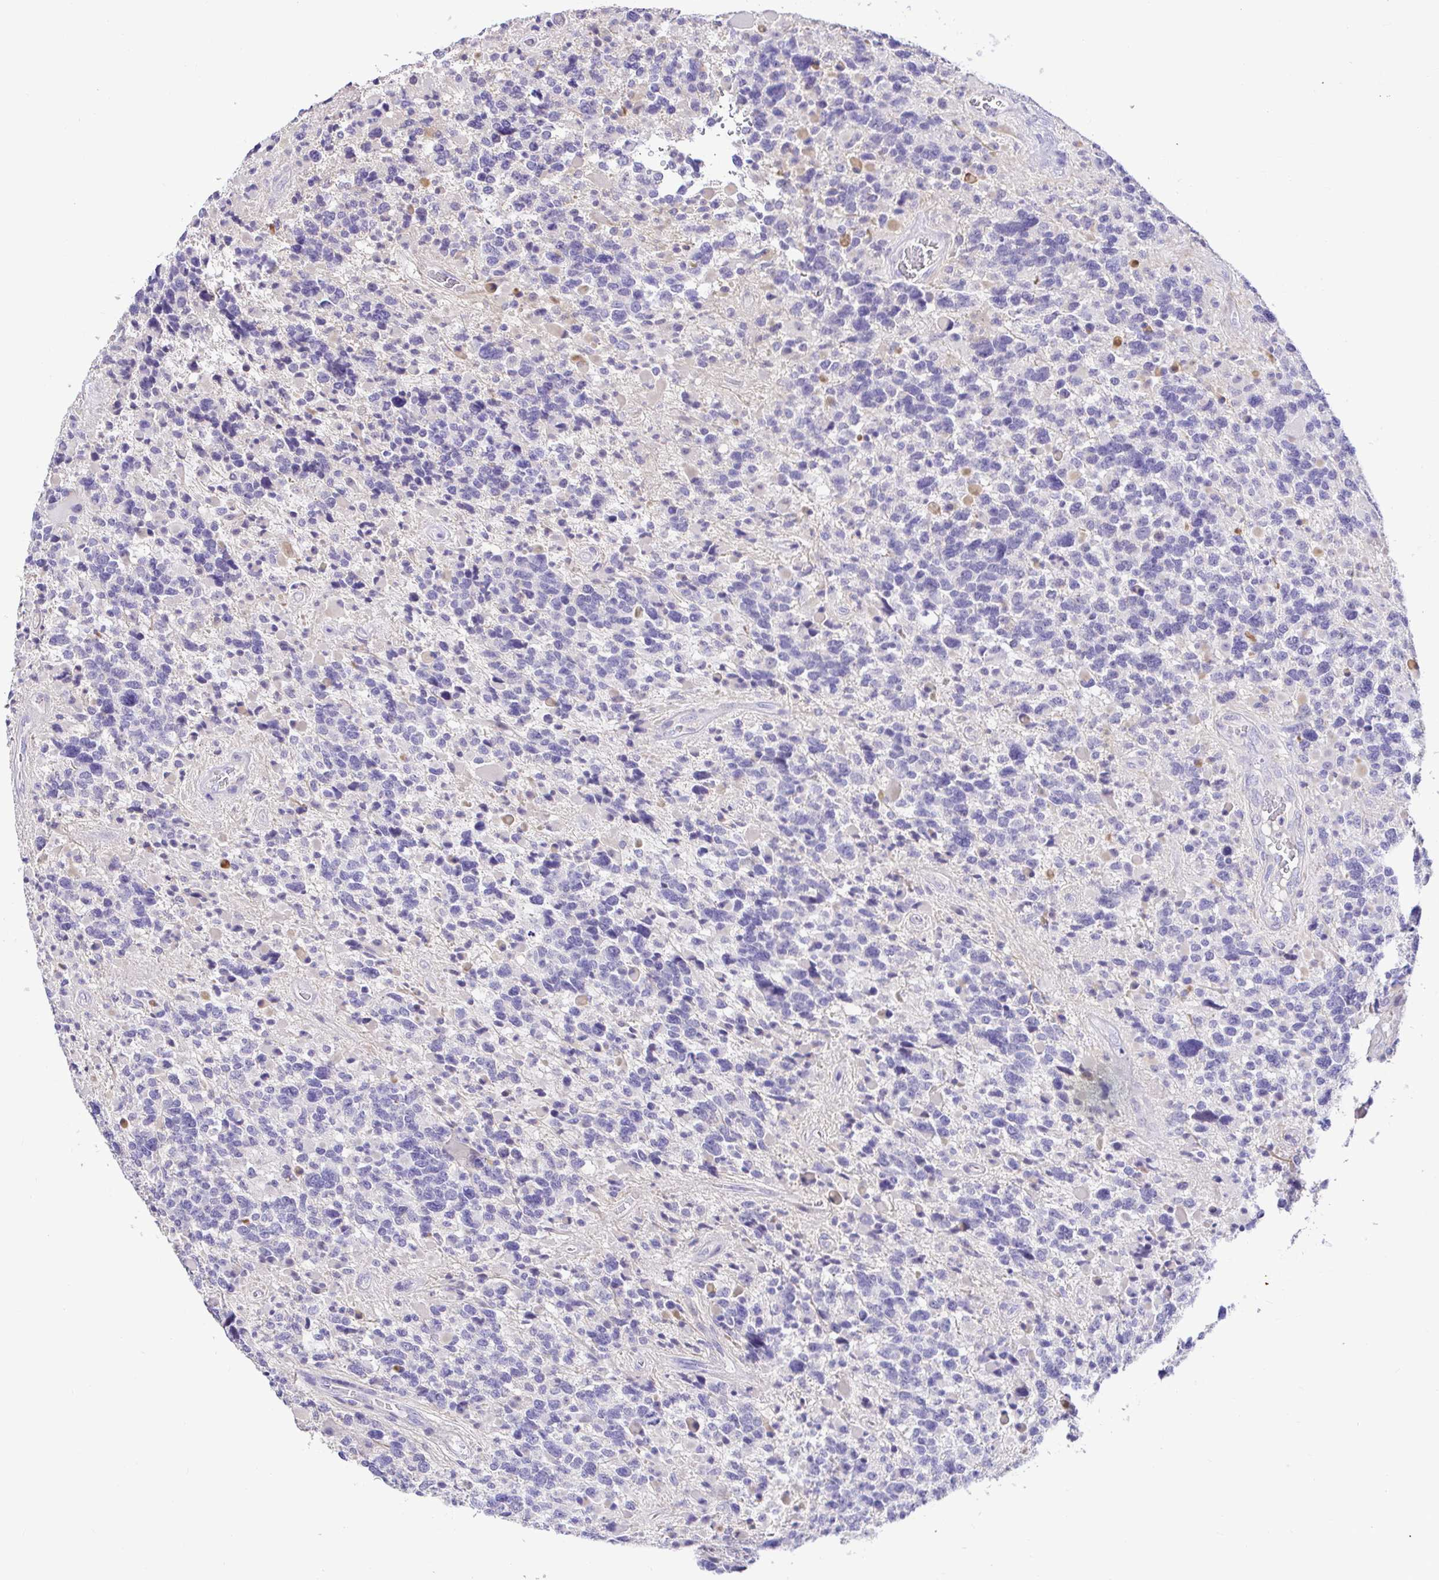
{"staining": {"intensity": "negative", "quantity": "none", "location": "none"}, "tissue": "glioma", "cell_type": "Tumor cells", "image_type": "cancer", "snomed": [{"axis": "morphology", "description": "Glioma, malignant, High grade"}, {"axis": "topography", "description": "Brain"}], "caption": "Immunohistochemical staining of high-grade glioma (malignant) reveals no significant positivity in tumor cells.", "gene": "CDO1", "patient": {"sex": "female", "age": 40}}